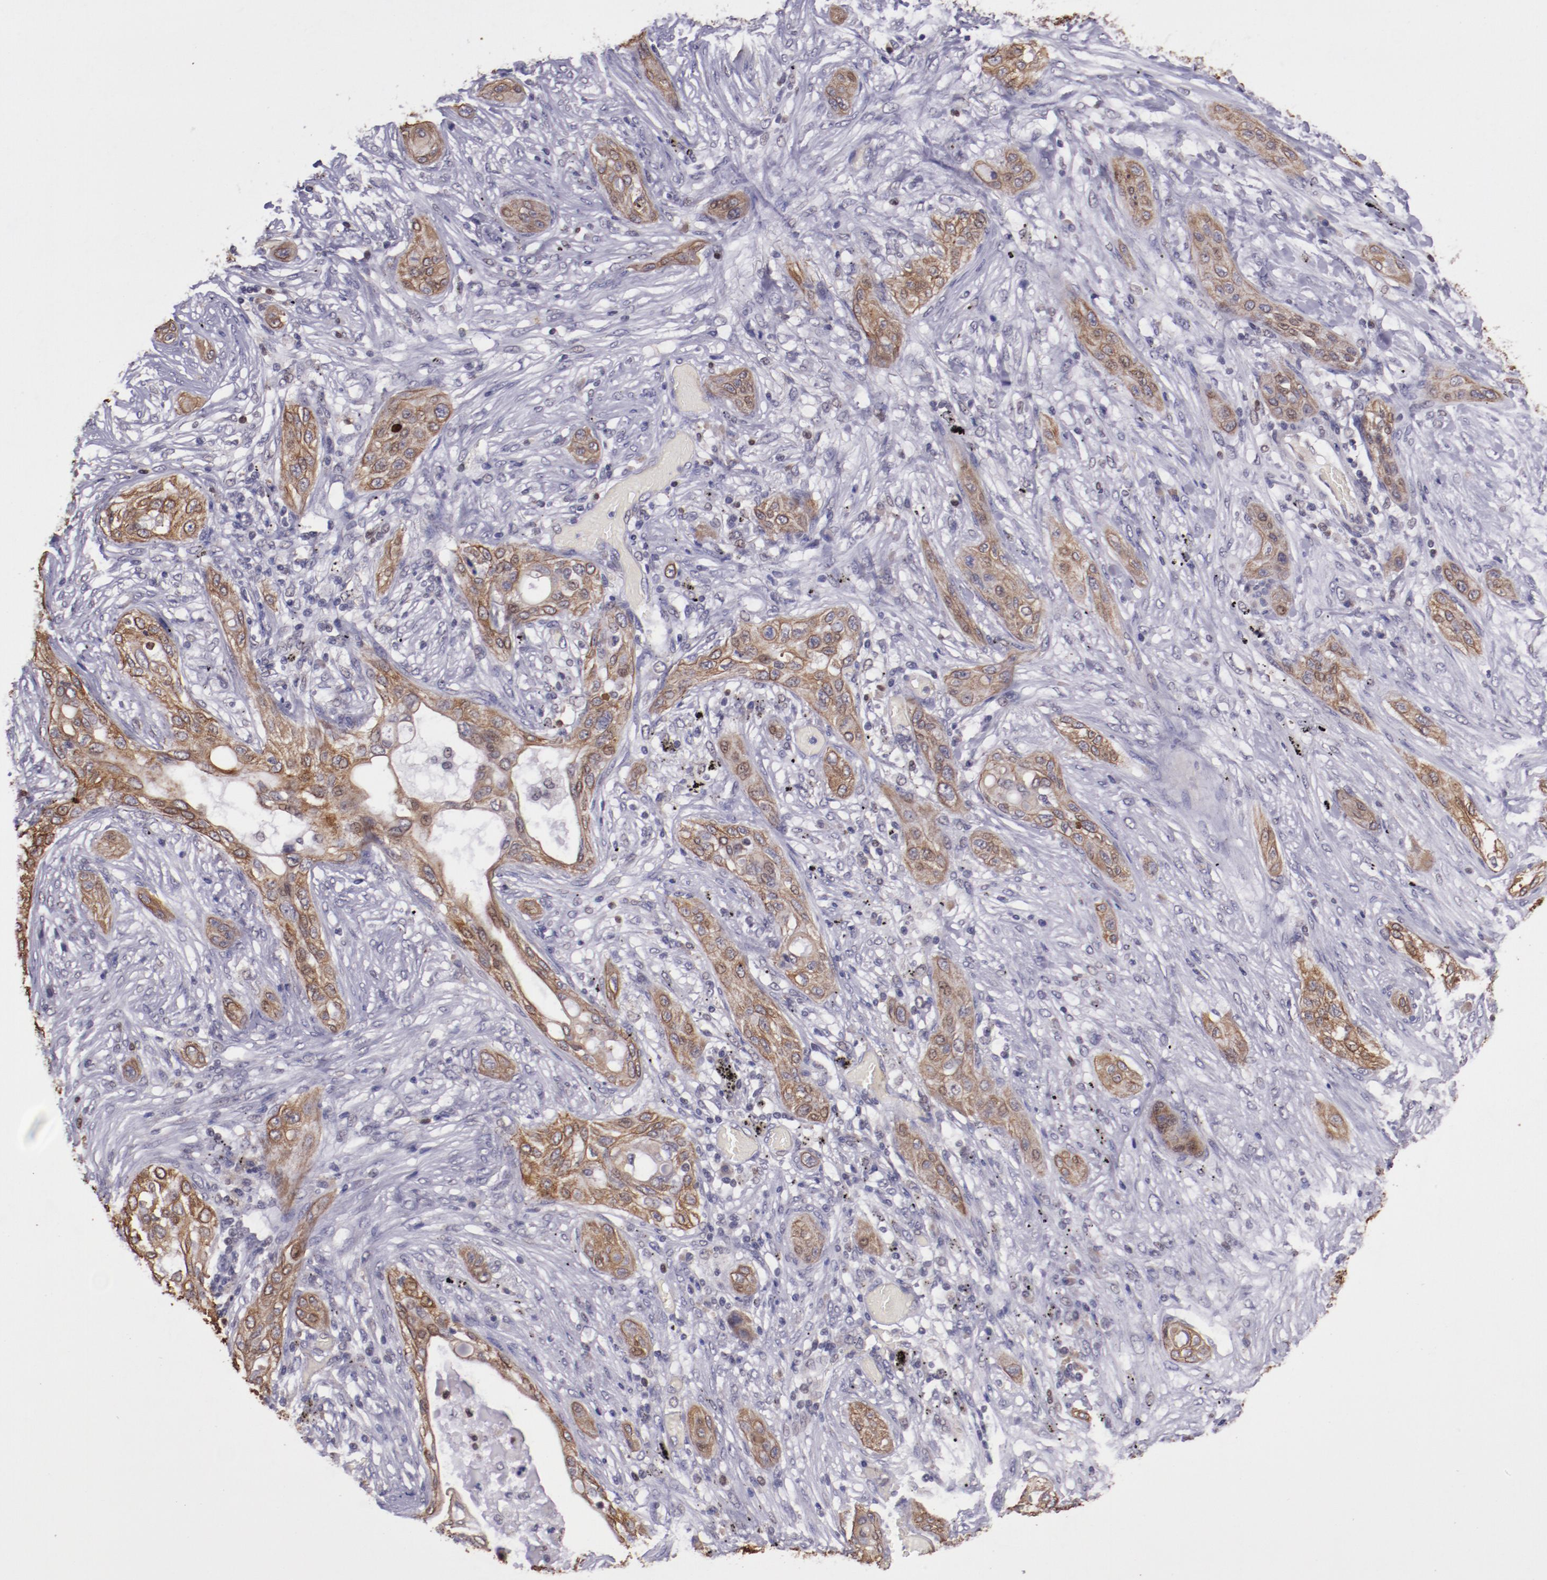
{"staining": {"intensity": "moderate", "quantity": ">75%", "location": "cytoplasmic/membranous"}, "tissue": "lung cancer", "cell_type": "Tumor cells", "image_type": "cancer", "snomed": [{"axis": "morphology", "description": "Squamous cell carcinoma, NOS"}, {"axis": "topography", "description": "Lung"}], "caption": "Human lung cancer (squamous cell carcinoma) stained for a protein (brown) demonstrates moderate cytoplasmic/membranous positive staining in approximately >75% of tumor cells.", "gene": "ELF1", "patient": {"sex": "female", "age": 47}}